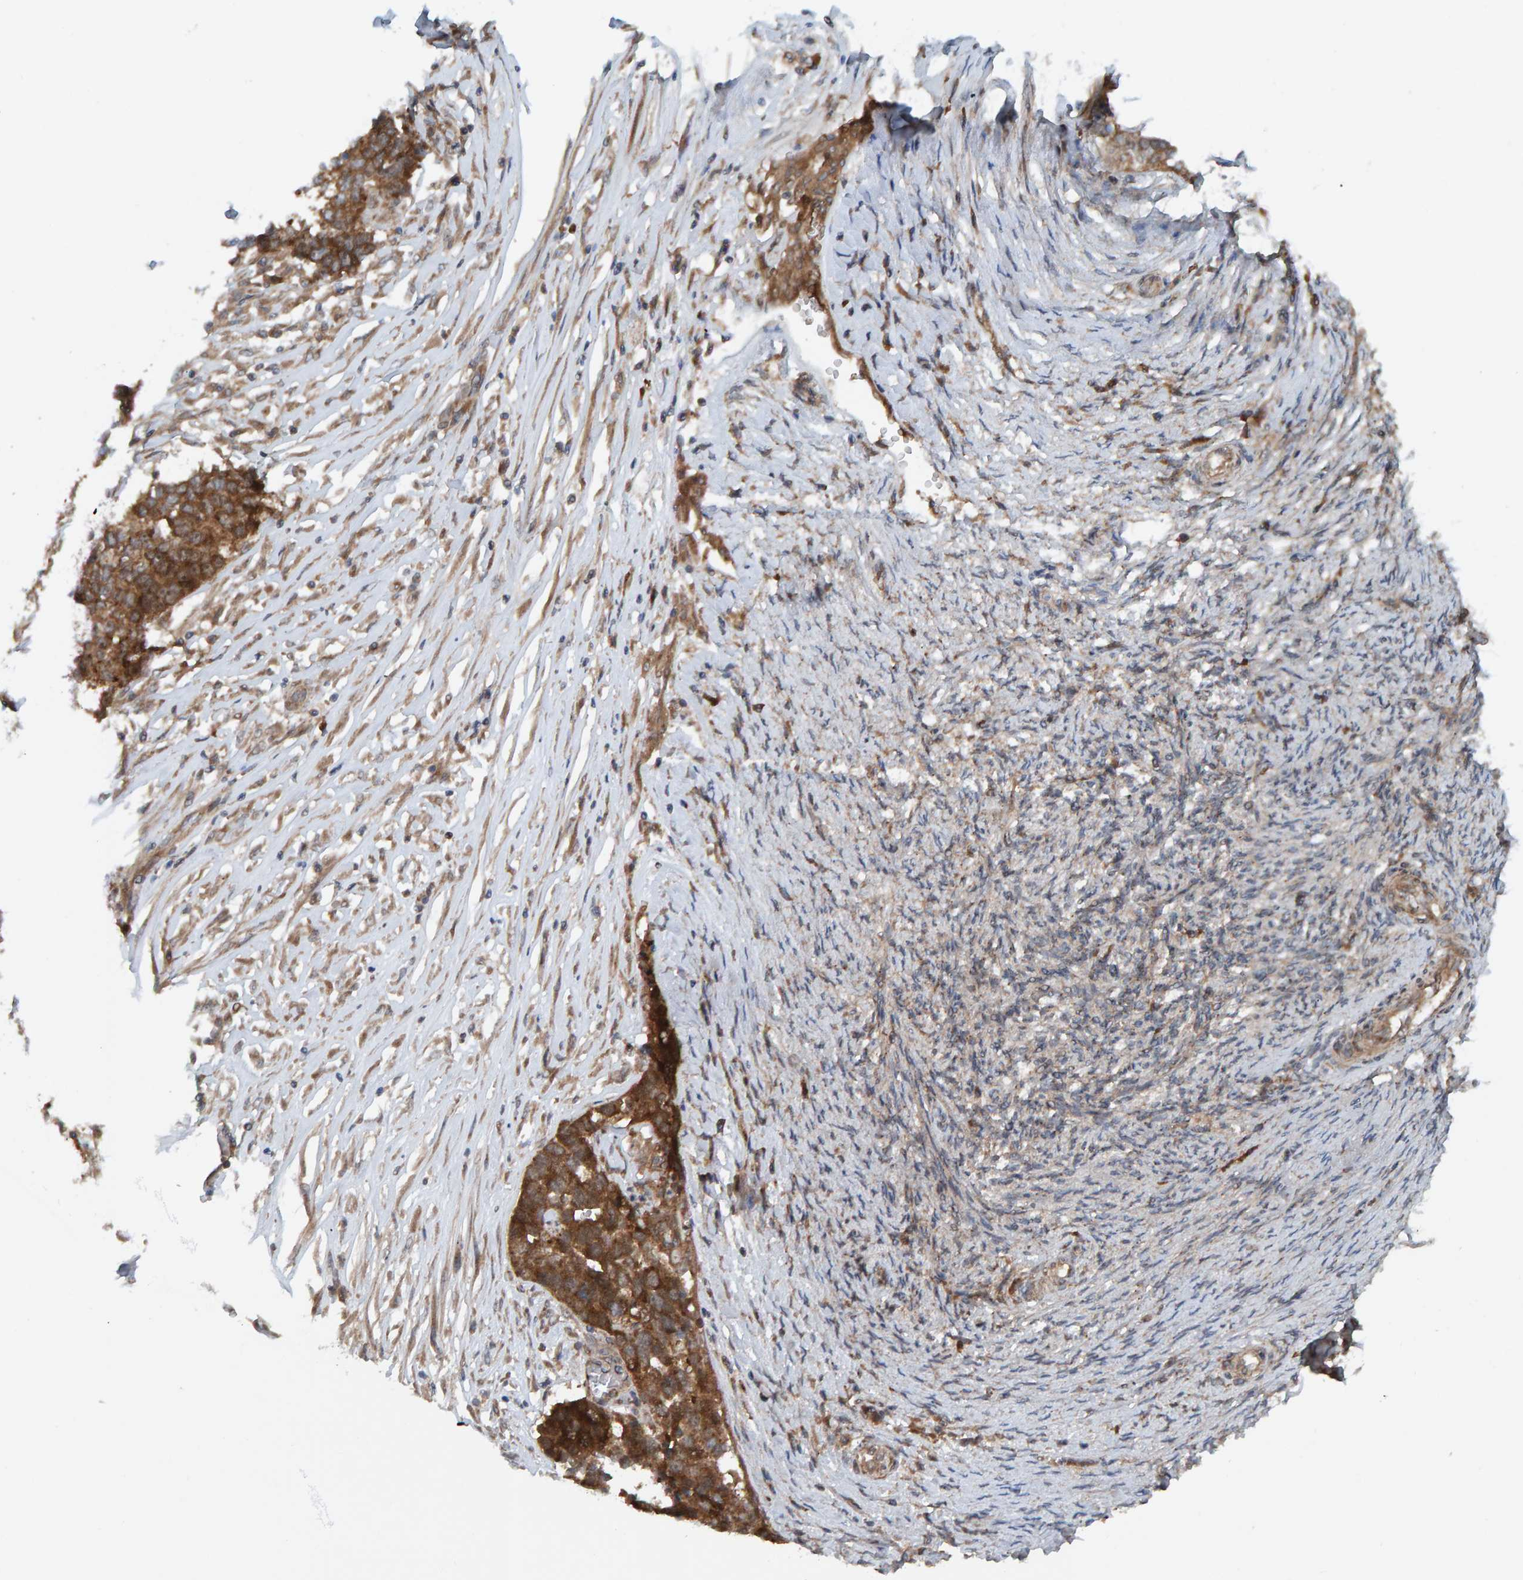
{"staining": {"intensity": "strong", "quantity": ">75%", "location": "cytoplasmic/membranous"}, "tissue": "ovarian cancer", "cell_type": "Tumor cells", "image_type": "cancer", "snomed": [{"axis": "morphology", "description": "Cystadenocarcinoma, serous, NOS"}, {"axis": "topography", "description": "Ovary"}], "caption": "Brown immunohistochemical staining in serous cystadenocarcinoma (ovarian) exhibits strong cytoplasmic/membranous positivity in approximately >75% of tumor cells.", "gene": "CUEDC1", "patient": {"sex": "female", "age": 44}}